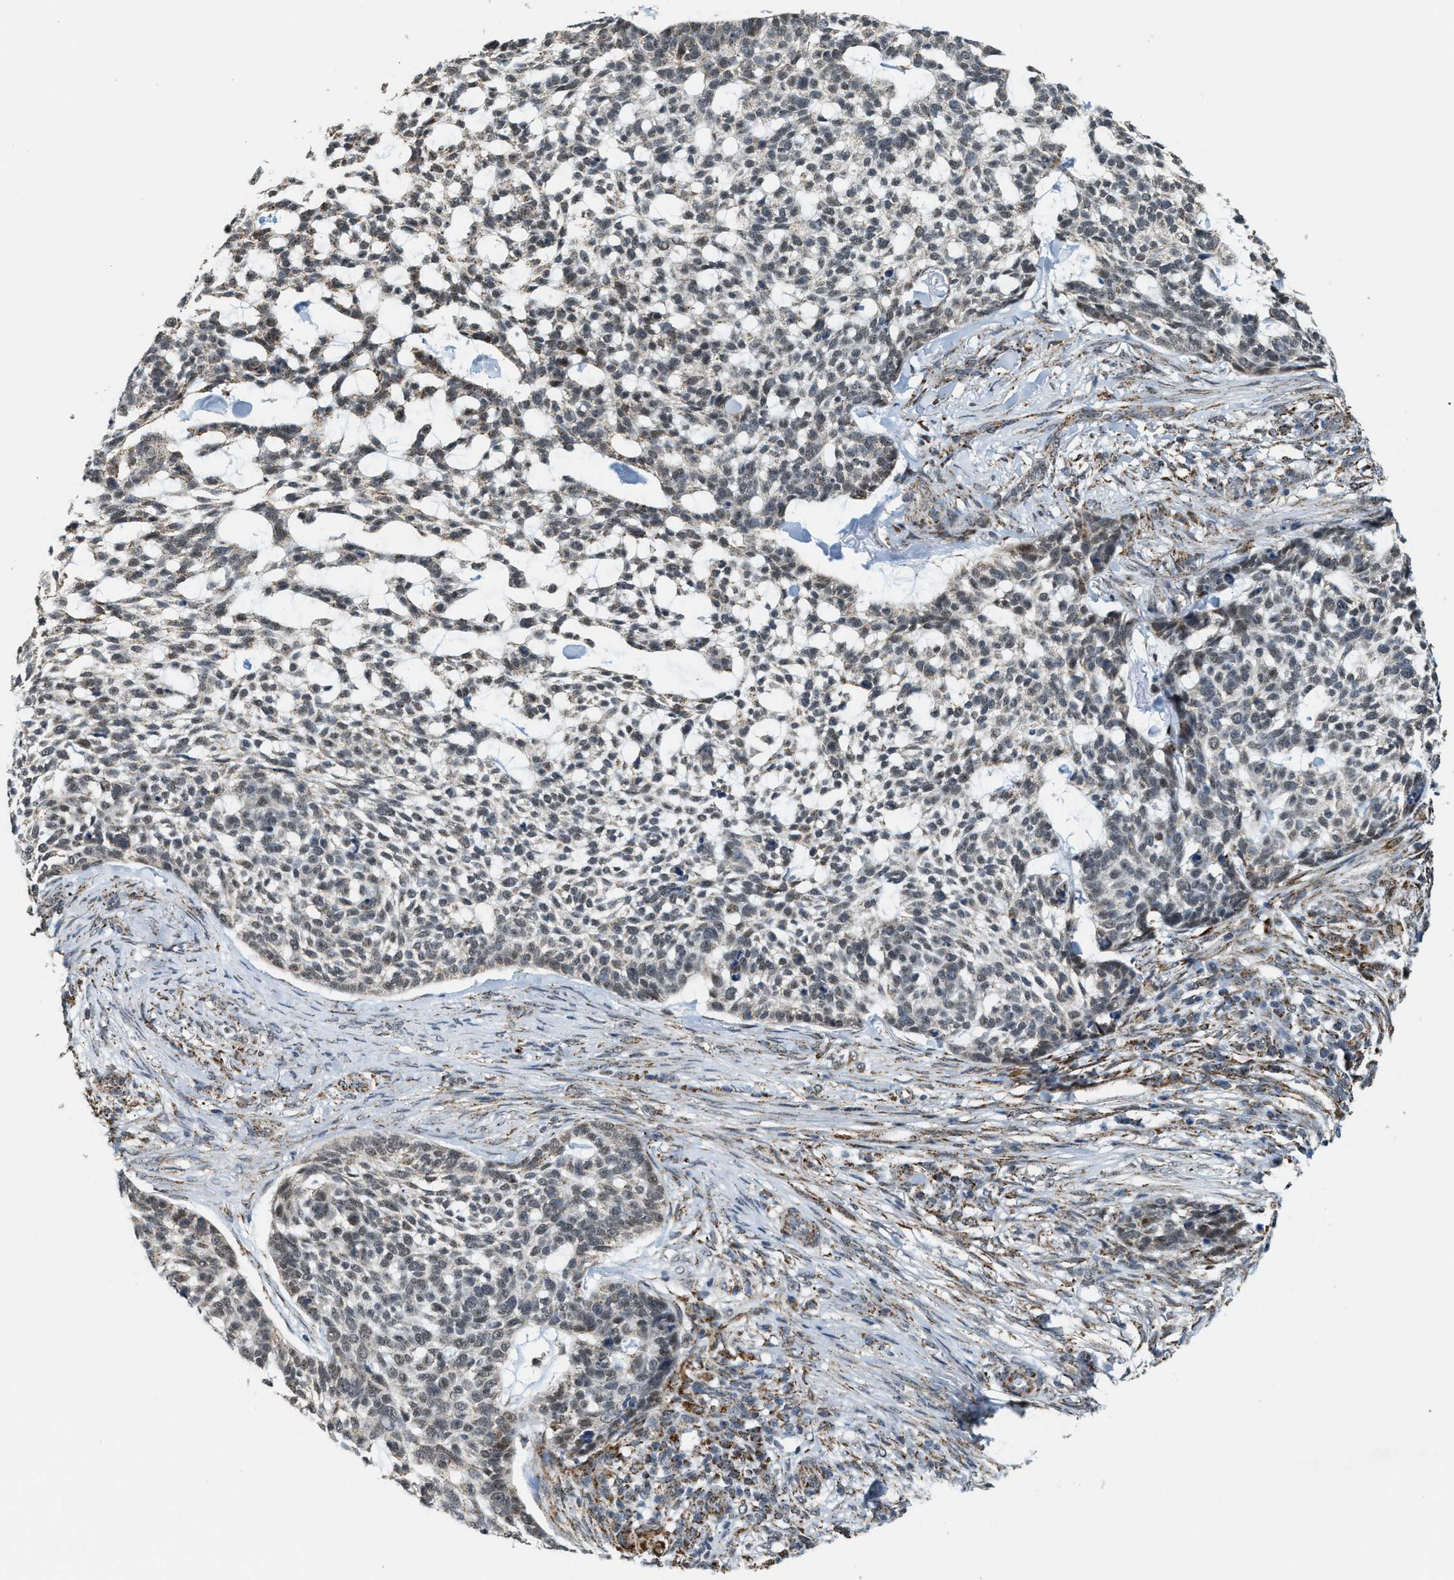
{"staining": {"intensity": "weak", "quantity": "<25%", "location": "nuclear"}, "tissue": "skin cancer", "cell_type": "Tumor cells", "image_type": "cancer", "snomed": [{"axis": "morphology", "description": "Basal cell carcinoma"}, {"axis": "topography", "description": "Skin"}], "caption": "High power microscopy micrograph of an IHC histopathology image of skin cancer (basal cell carcinoma), revealing no significant staining in tumor cells.", "gene": "HIBADH", "patient": {"sex": "female", "age": 64}}